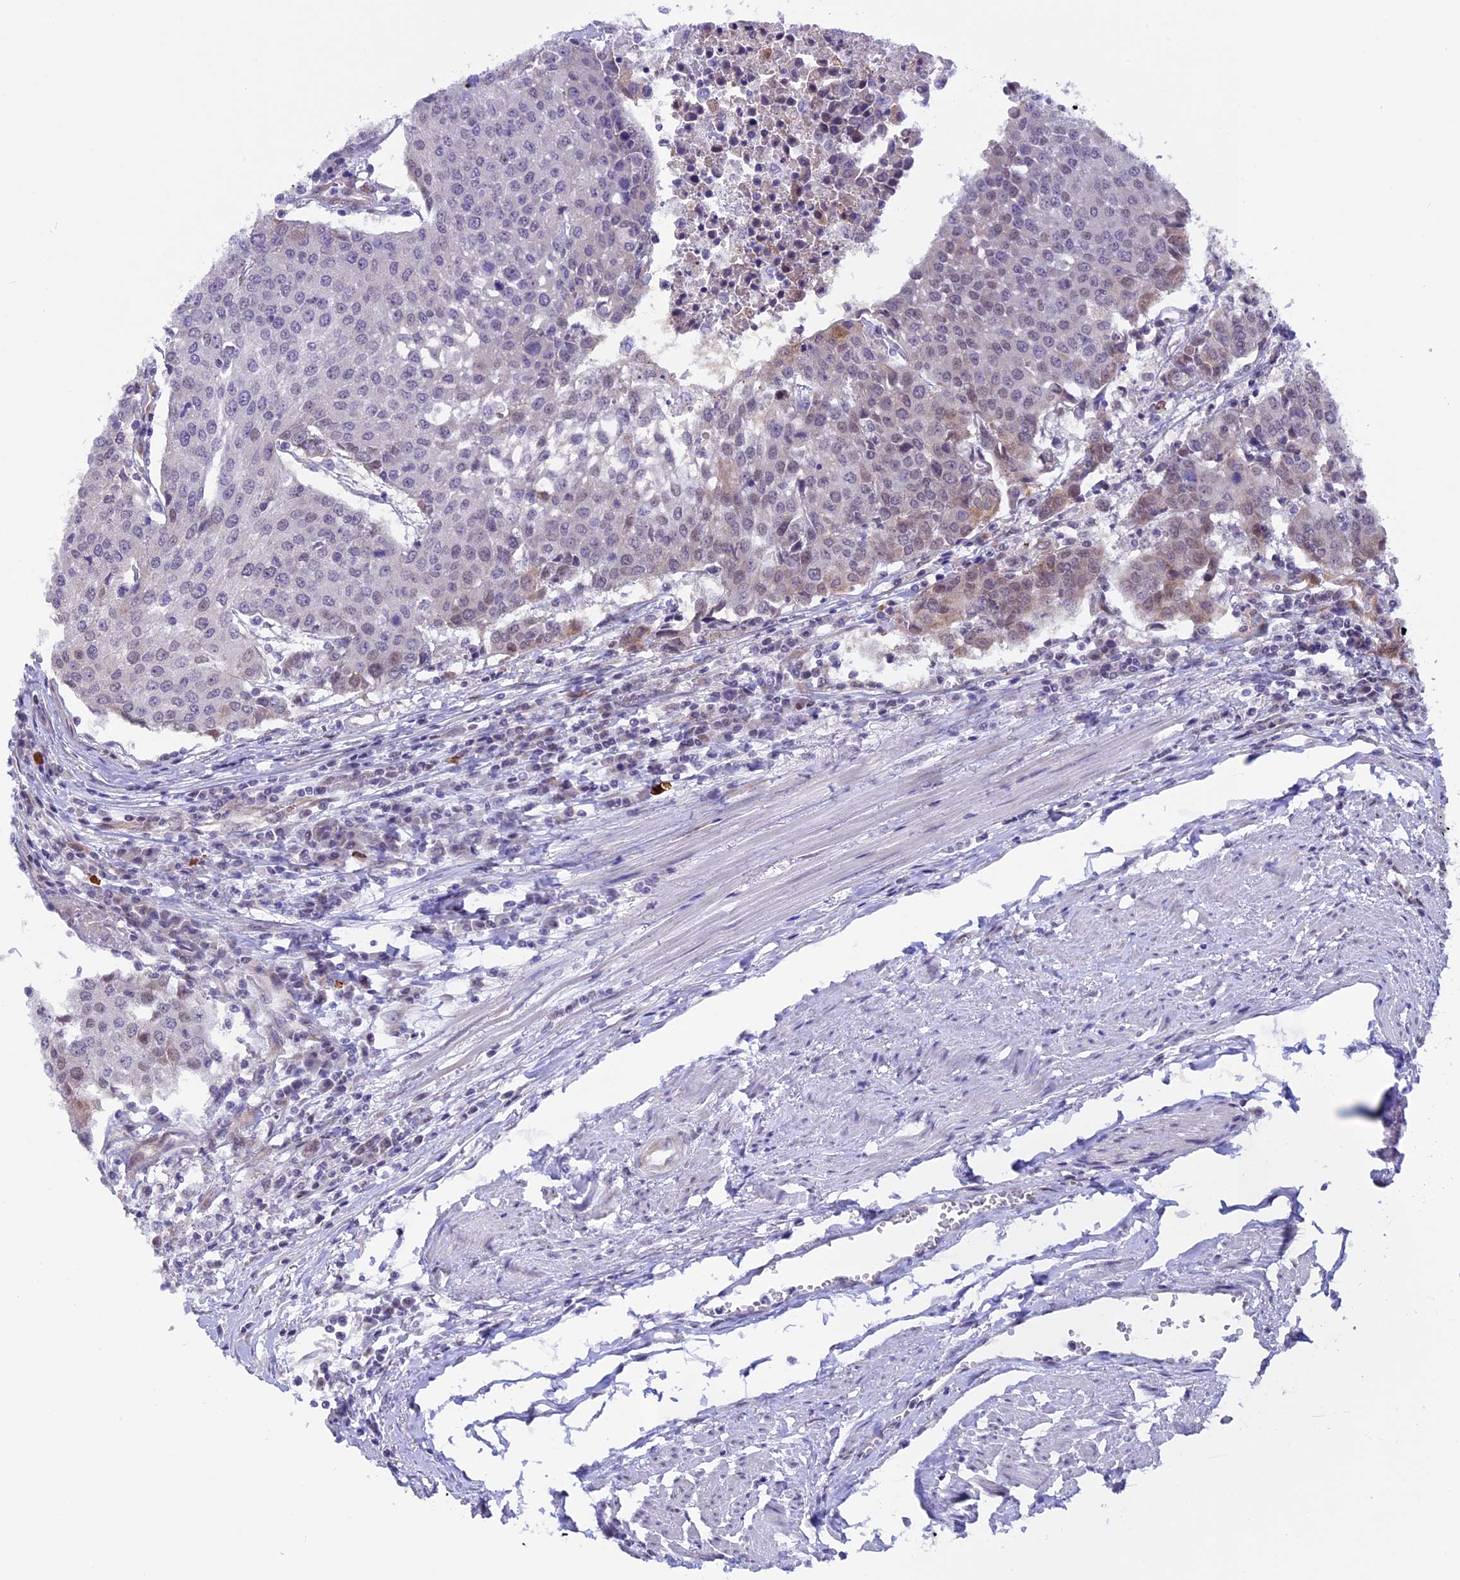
{"staining": {"intensity": "weak", "quantity": "<25%", "location": "cytoplasmic/membranous"}, "tissue": "urothelial cancer", "cell_type": "Tumor cells", "image_type": "cancer", "snomed": [{"axis": "morphology", "description": "Urothelial carcinoma, High grade"}, {"axis": "topography", "description": "Urinary bladder"}], "caption": "Tumor cells show no significant positivity in high-grade urothelial carcinoma.", "gene": "TMEM171", "patient": {"sex": "female", "age": 85}}